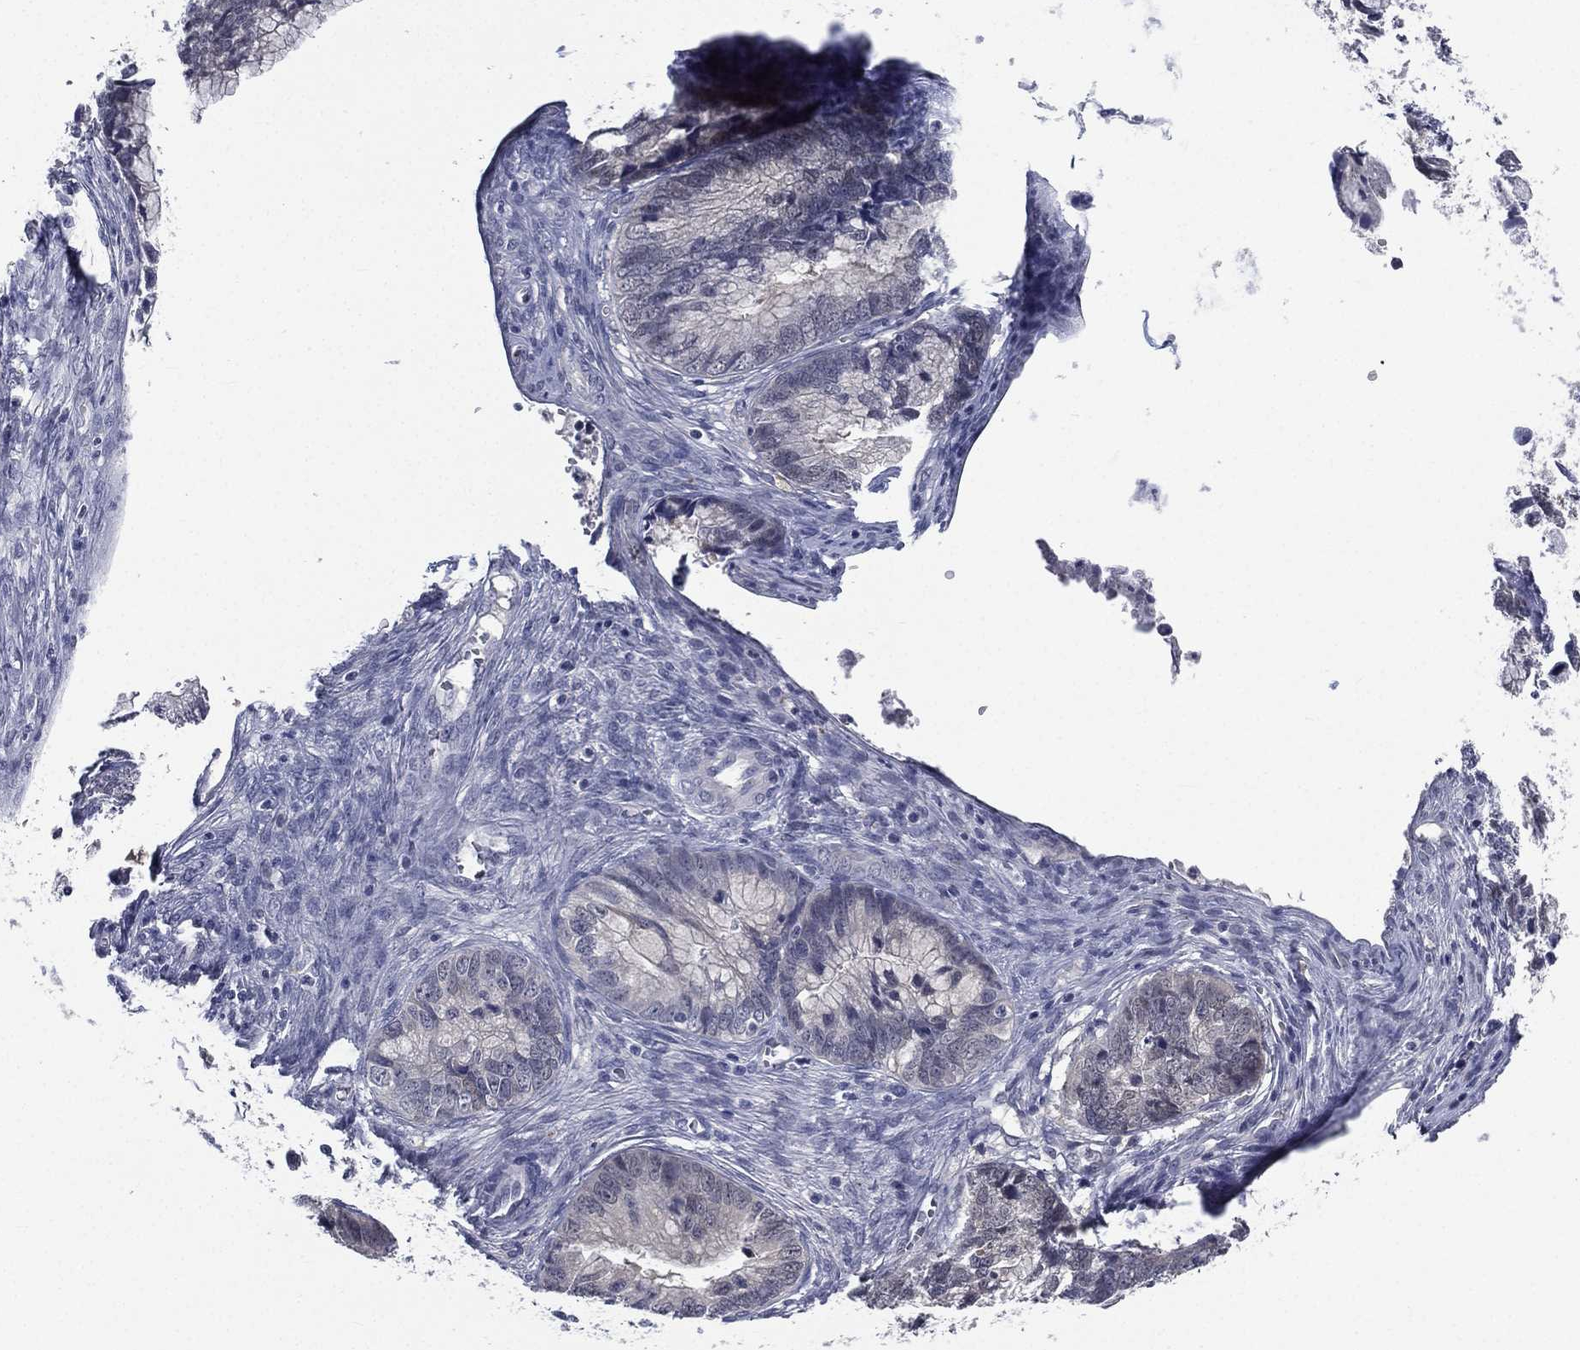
{"staining": {"intensity": "negative", "quantity": "none", "location": "none"}, "tissue": "cervical cancer", "cell_type": "Tumor cells", "image_type": "cancer", "snomed": [{"axis": "morphology", "description": "Adenocarcinoma, NOS"}, {"axis": "topography", "description": "Cervix"}], "caption": "An image of cervical cancer (adenocarcinoma) stained for a protein shows no brown staining in tumor cells.", "gene": "IFT27", "patient": {"sex": "female", "age": 44}}